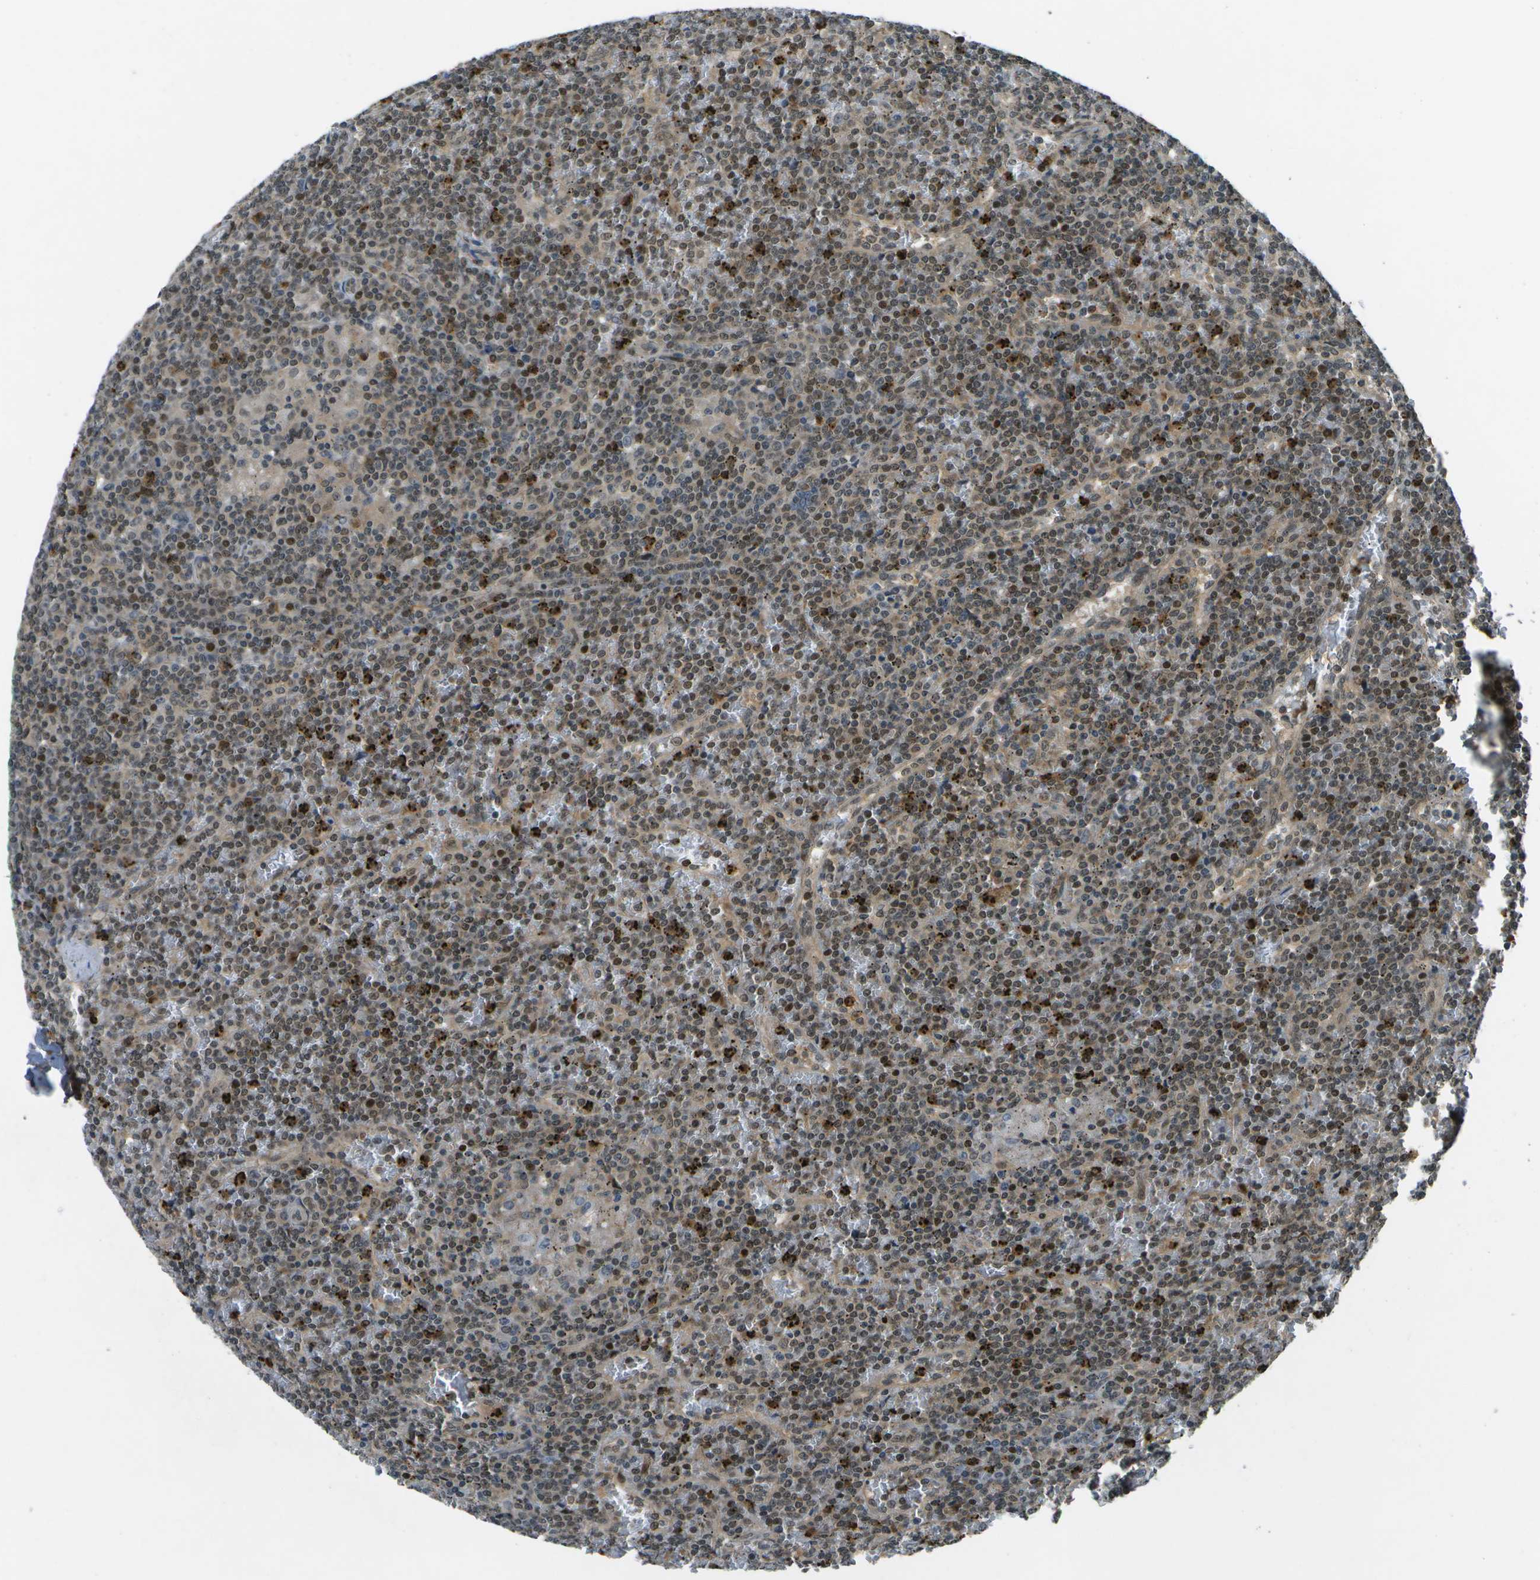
{"staining": {"intensity": "moderate", "quantity": "25%-75%", "location": "nuclear"}, "tissue": "lymphoma", "cell_type": "Tumor cells", "image_type": "cancer", "snomed": [{"axis": "morphology", "description": "Malignant lymphoma, non-Hodgkin's type, Low grade"}, {"axis": "topography", "description": "Spleen"}], "caption": "A photomicrograph of human malignant lymphoma, non-Hodgkin's type (low-grade) stained for a protein shows moderate nuclear brown staining in tumor cells. Nuclei are stained in blue.", "gene": "GANC", "patient": {"sex": "female", "age": 19}}